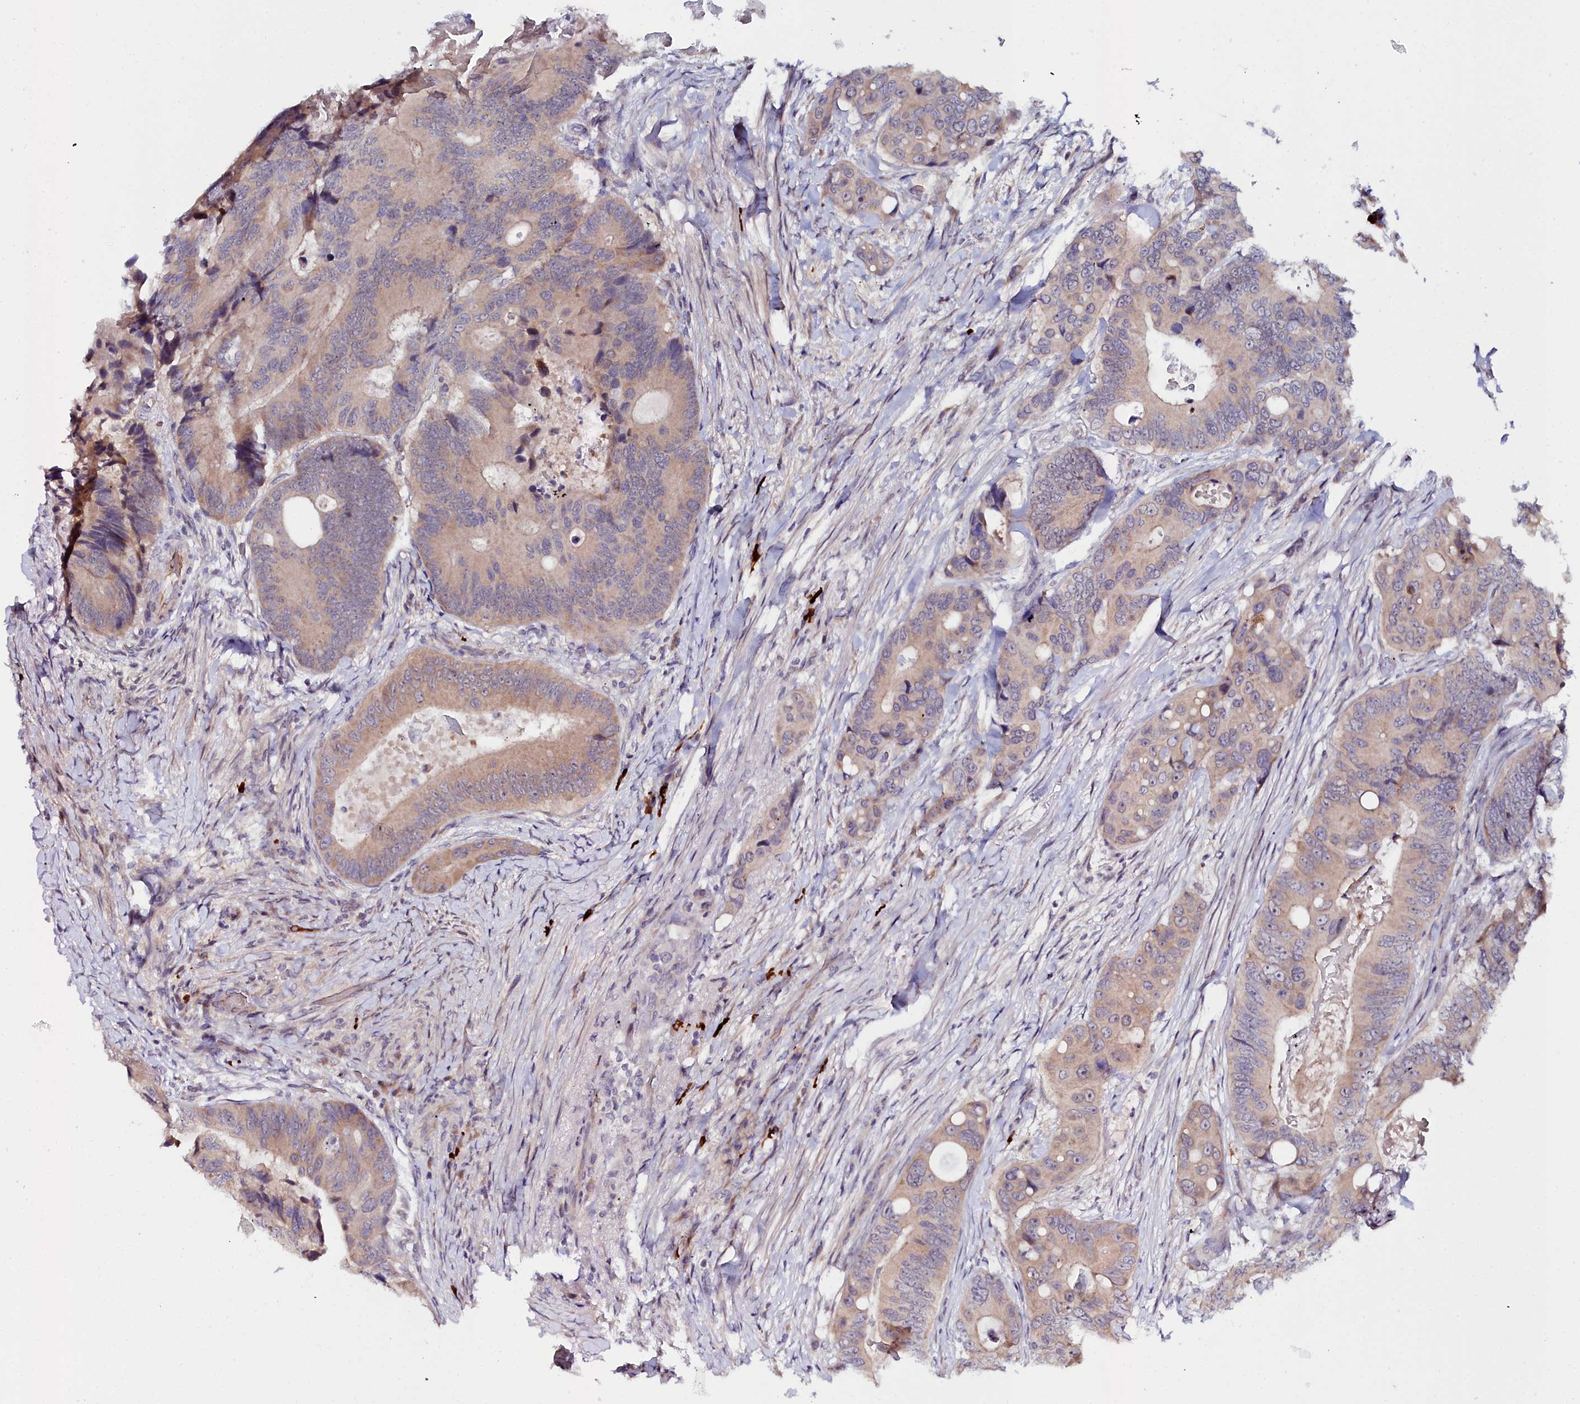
{"staining": {"intensity": "weak", "quantity": "25%-75%", "location": "cytoplasmic/membranous"}, "tissue": "colorectal cancer", "cell_type": "Tumor cells", "image_type": "cancer", "snomed": [{"axis": "morphology", "description": "Adenocarcinoma, NOS"}, {"axis": "topography", "description": "Colon"}], "caption": "Immunohistochemical staining of human colorectal cancer (adenocarcinoma) exhibits low levels of weak cytoplasmic/membranous protein expression in approximately 25%-75% of tumor cells.", "gene": "KCTD18", "patient": {"sex": "male", "age": 84}}